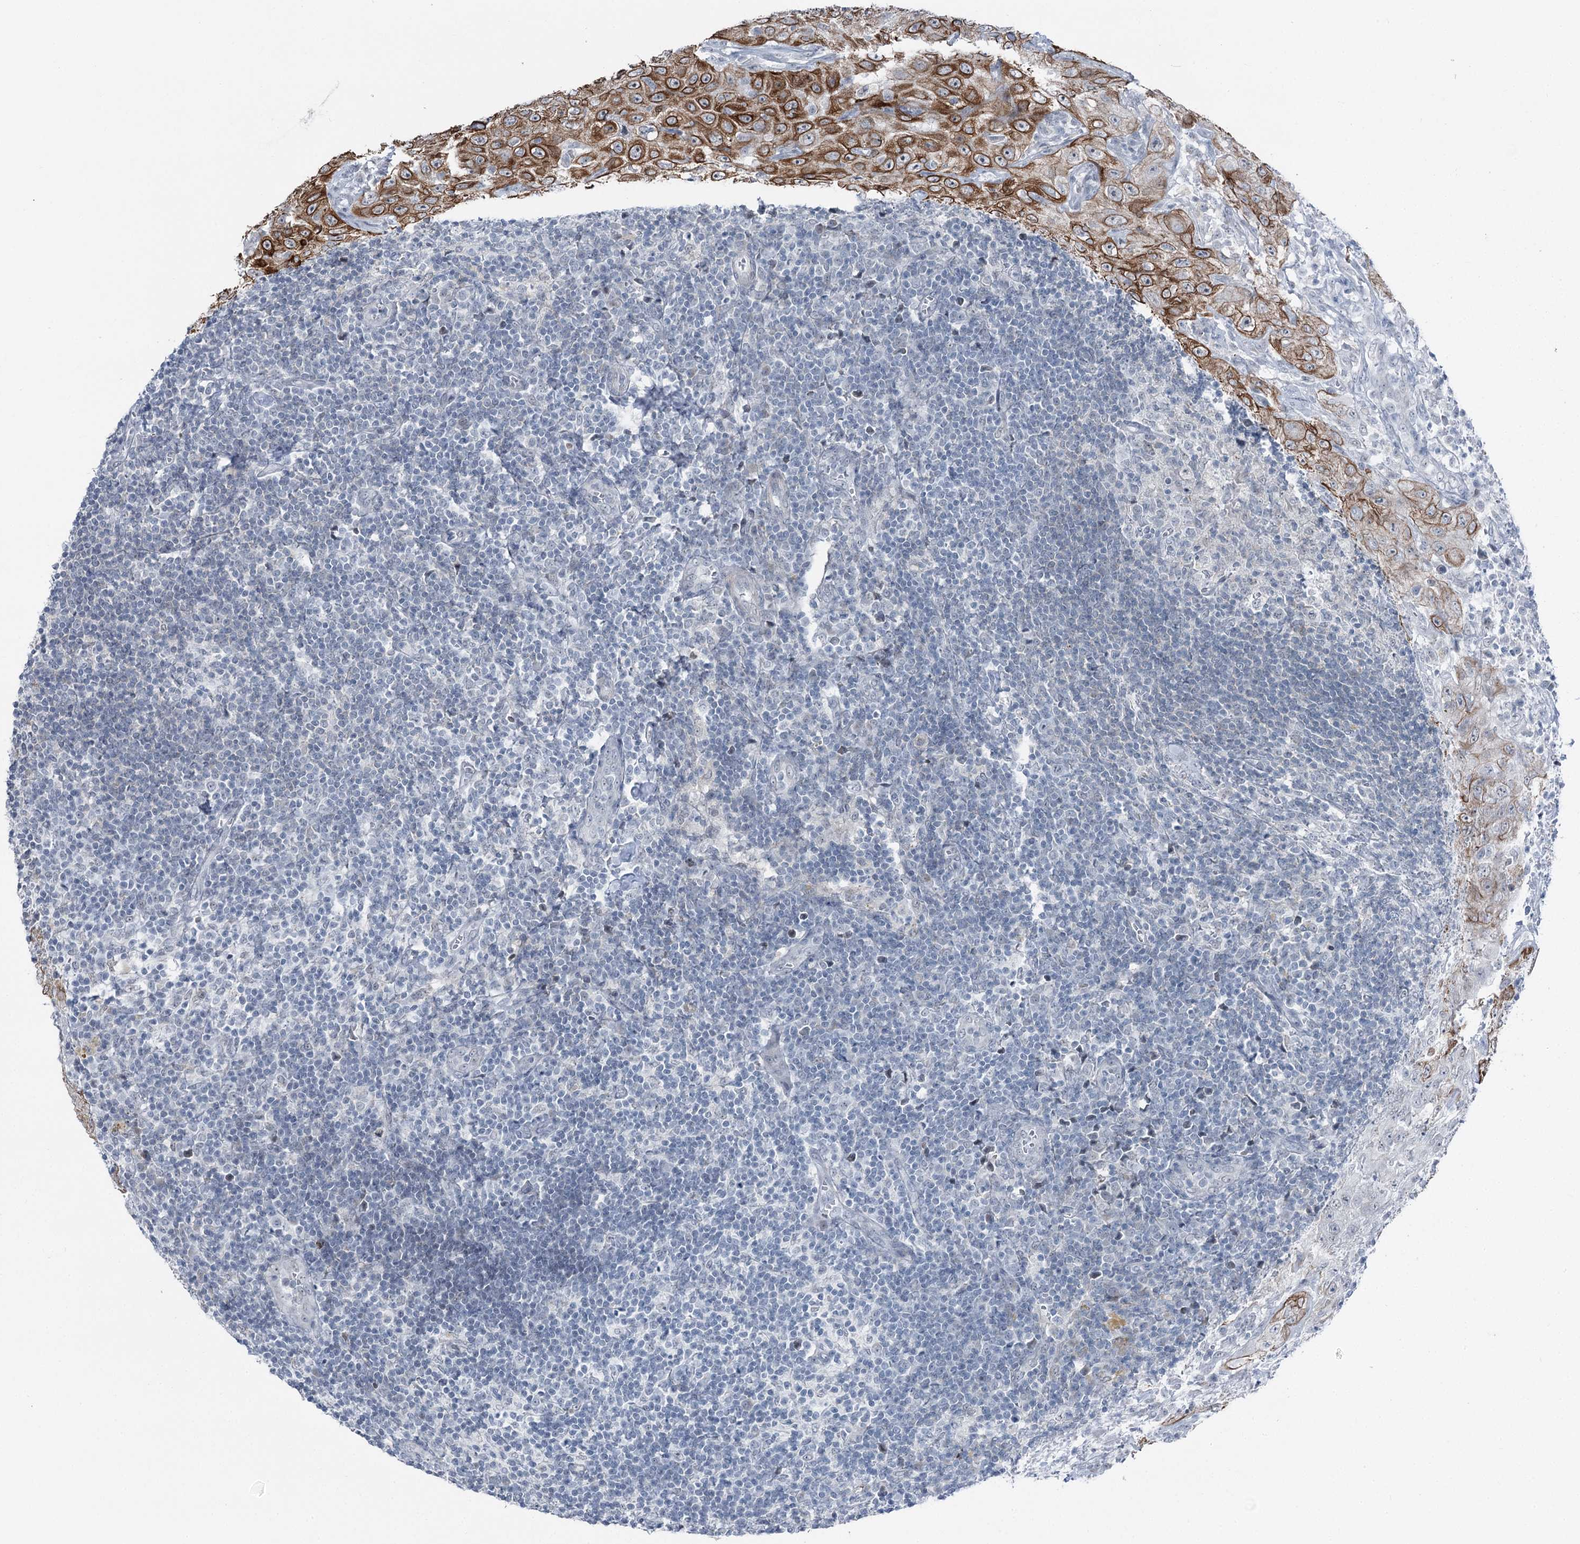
{"staining": {"intensity": "negative", "quantity": "none", "location": "none"}, "tissue": "lymph node", "cell_type": "Germinal center cells", "image_type": "normal", "snomed": [{"axis": "morphology", "description": "Normal tissue, NOS"}, {"axis": "morphology", "description": "Squamous cell carcinoma, metastatic, NOS"}, {"axis": "topography", "description": "Lymph node"}], "caption": "Immunohistochemistry of unremarkable lymph node reveals no positivity in germinal center cells. (Stains: DAB immunohistochemistry with hematoxylin counter stain, Microscopy: brightfield microscopy at high magnification).", "gene": "STEEP1", "patient": {"sex": "male", "age": 73}}